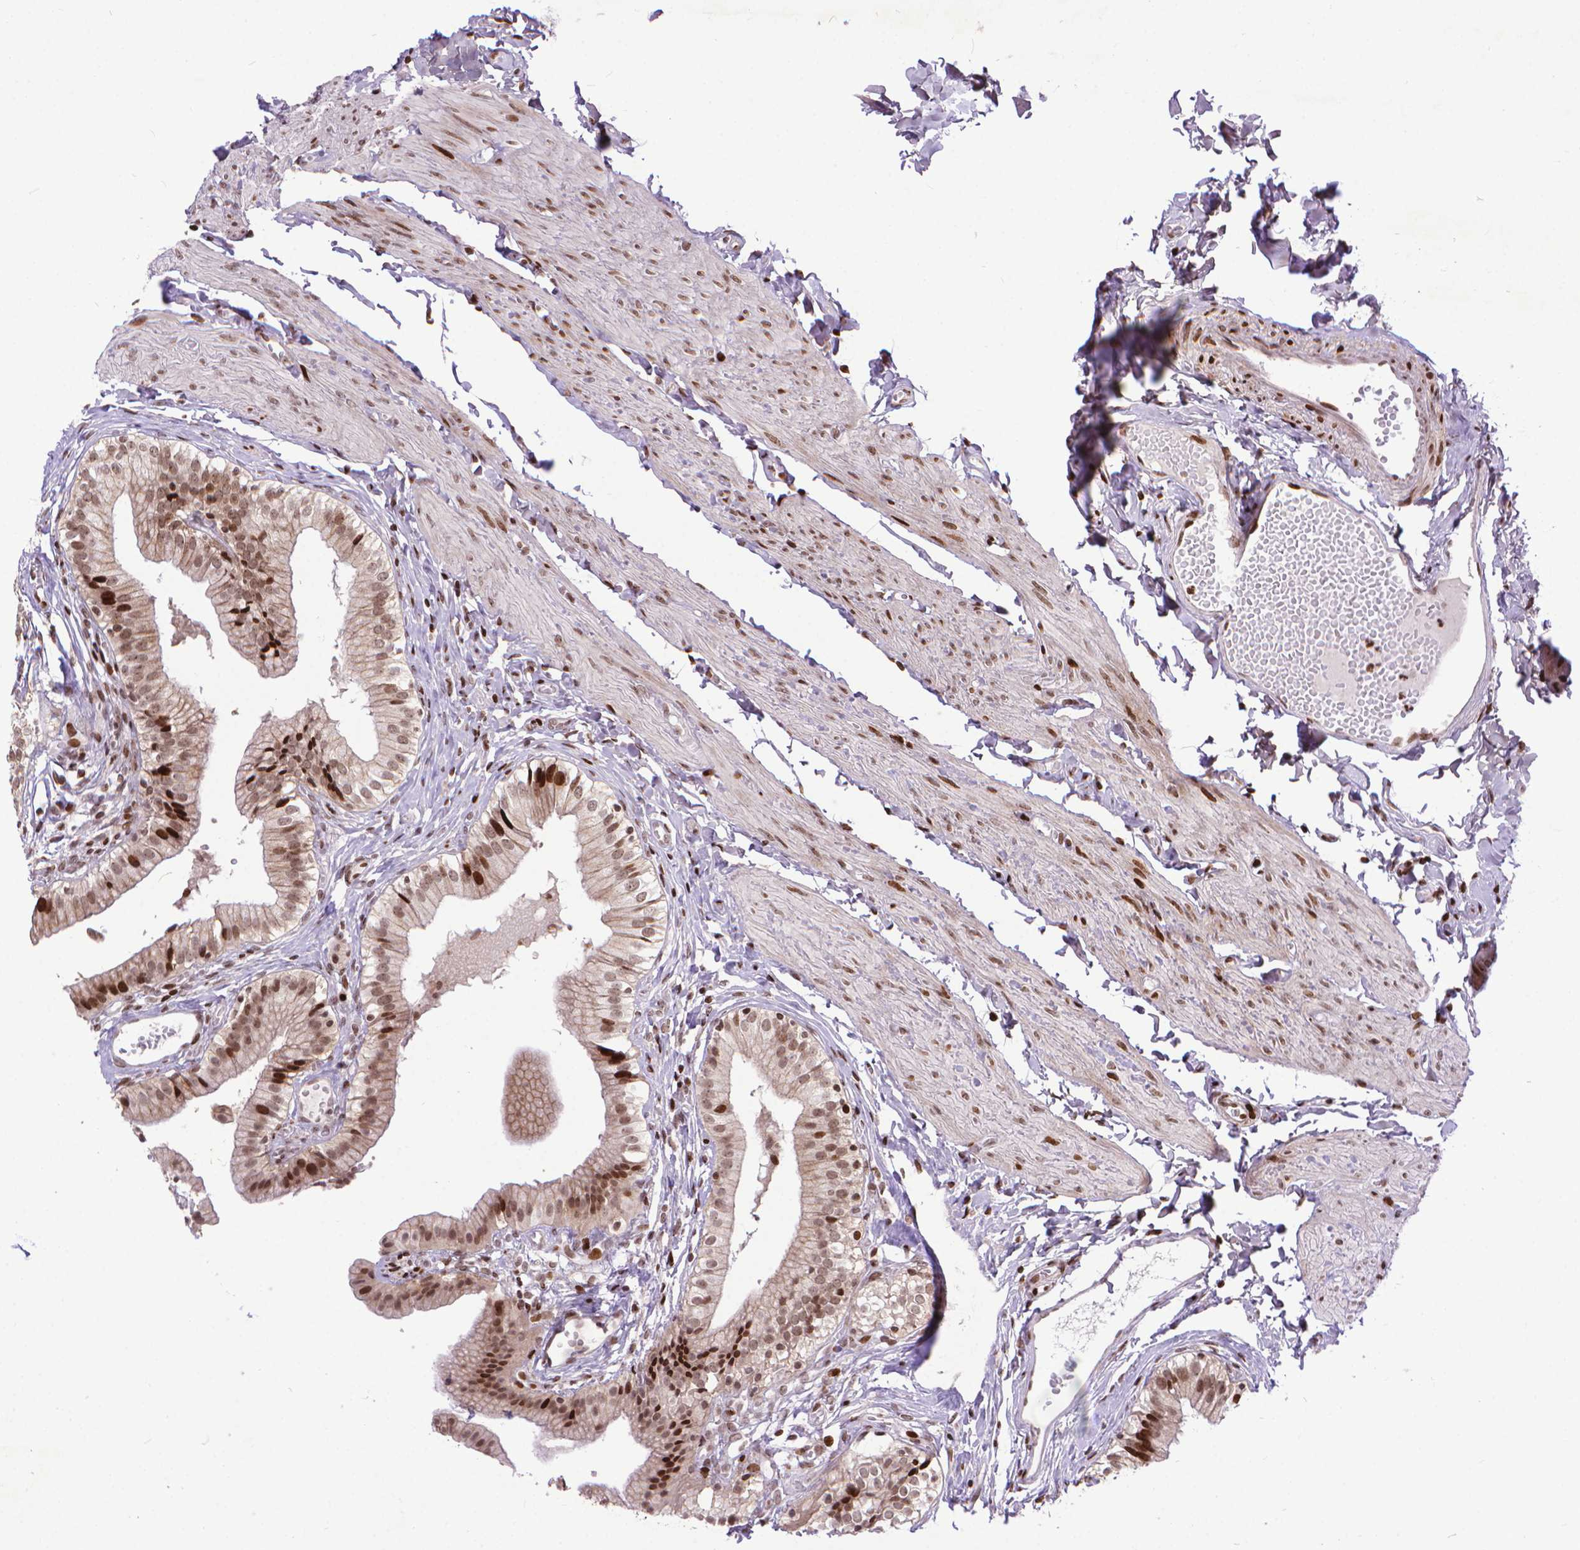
{"staining": {"intensity": "moderate", "quantity": ">75%", "location": "nuclear"}, "tissue": "gallbladder", "cell_type": "Glandular cells", "image_type": "normal", "snomed": [{"axis": "morphology", "description": "Normal tissue, NOS"}, {"axis": "topography", "description": "Gallbladder"}], "caption": "Gallbladder stained with immunohistochemistry exhibits moderate nuclear positivity in approximately >75% of glandular cells.", "gene": "AMER1", "patient": {"sex": "female", "age": 47}}